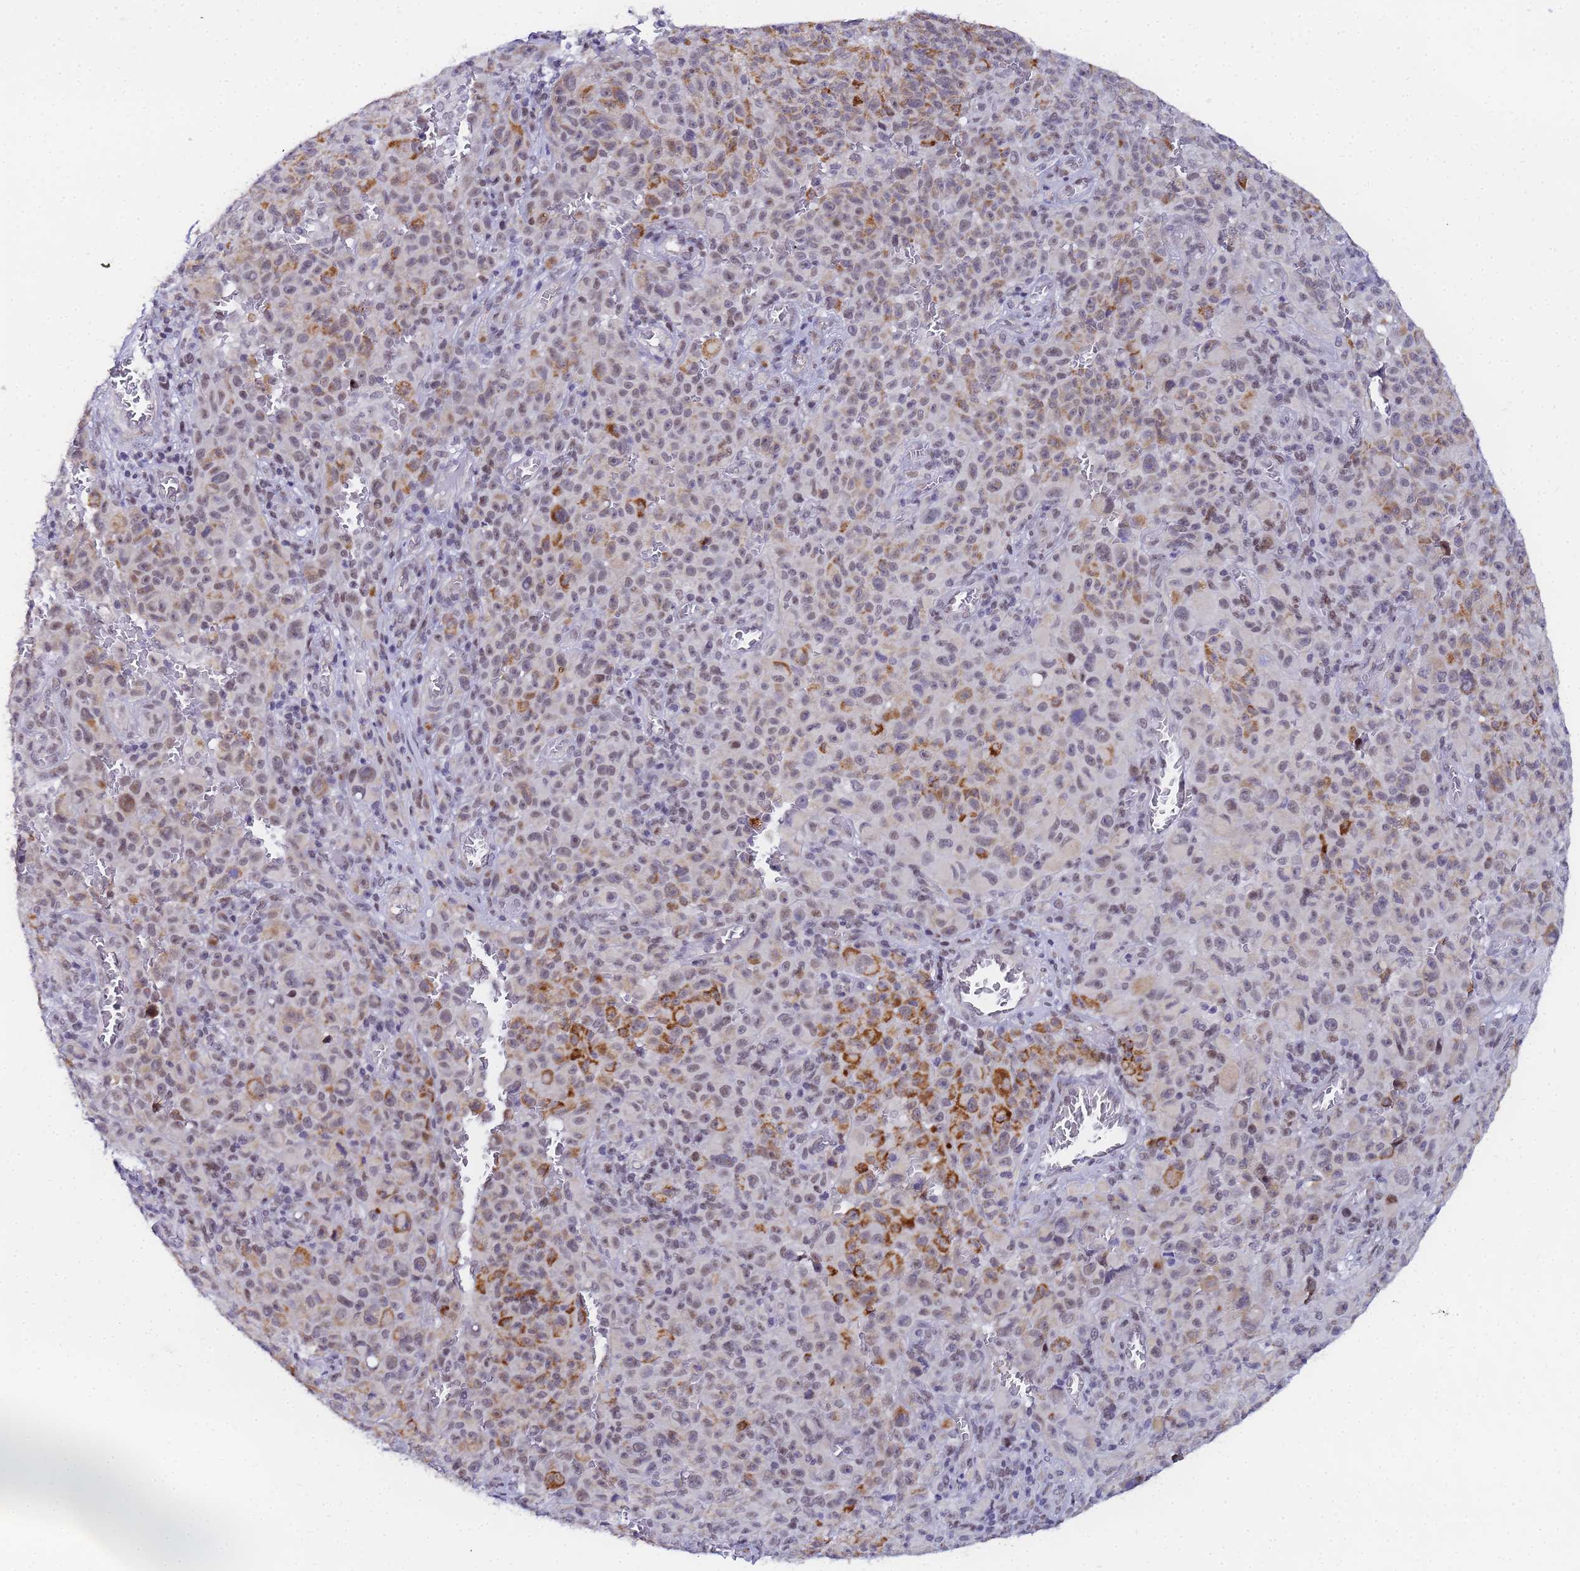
{"staining": {"intensity": "moderate", "quantity": "25%-75%", "location": "cytoplasmic/membranous"}, "tissue": "melanoma", "cell_type": "Tumor cells", "image_type": "cancer", "snomed": [{"axis": "morphology", "description": "Malignant melanoma, NOS"}, {"axis": "topography", "description": "Skin"}], "caption": "IHC histopathology image of human malignant melanoma stained for a protein (brown), which demonstrates medium levels of moderate cytoplasmic/membranous positivity in approximately 25%-75% of tumor cells.", "gene": "CKMT1A", "patient": {"sex": "female", "age": 82}}